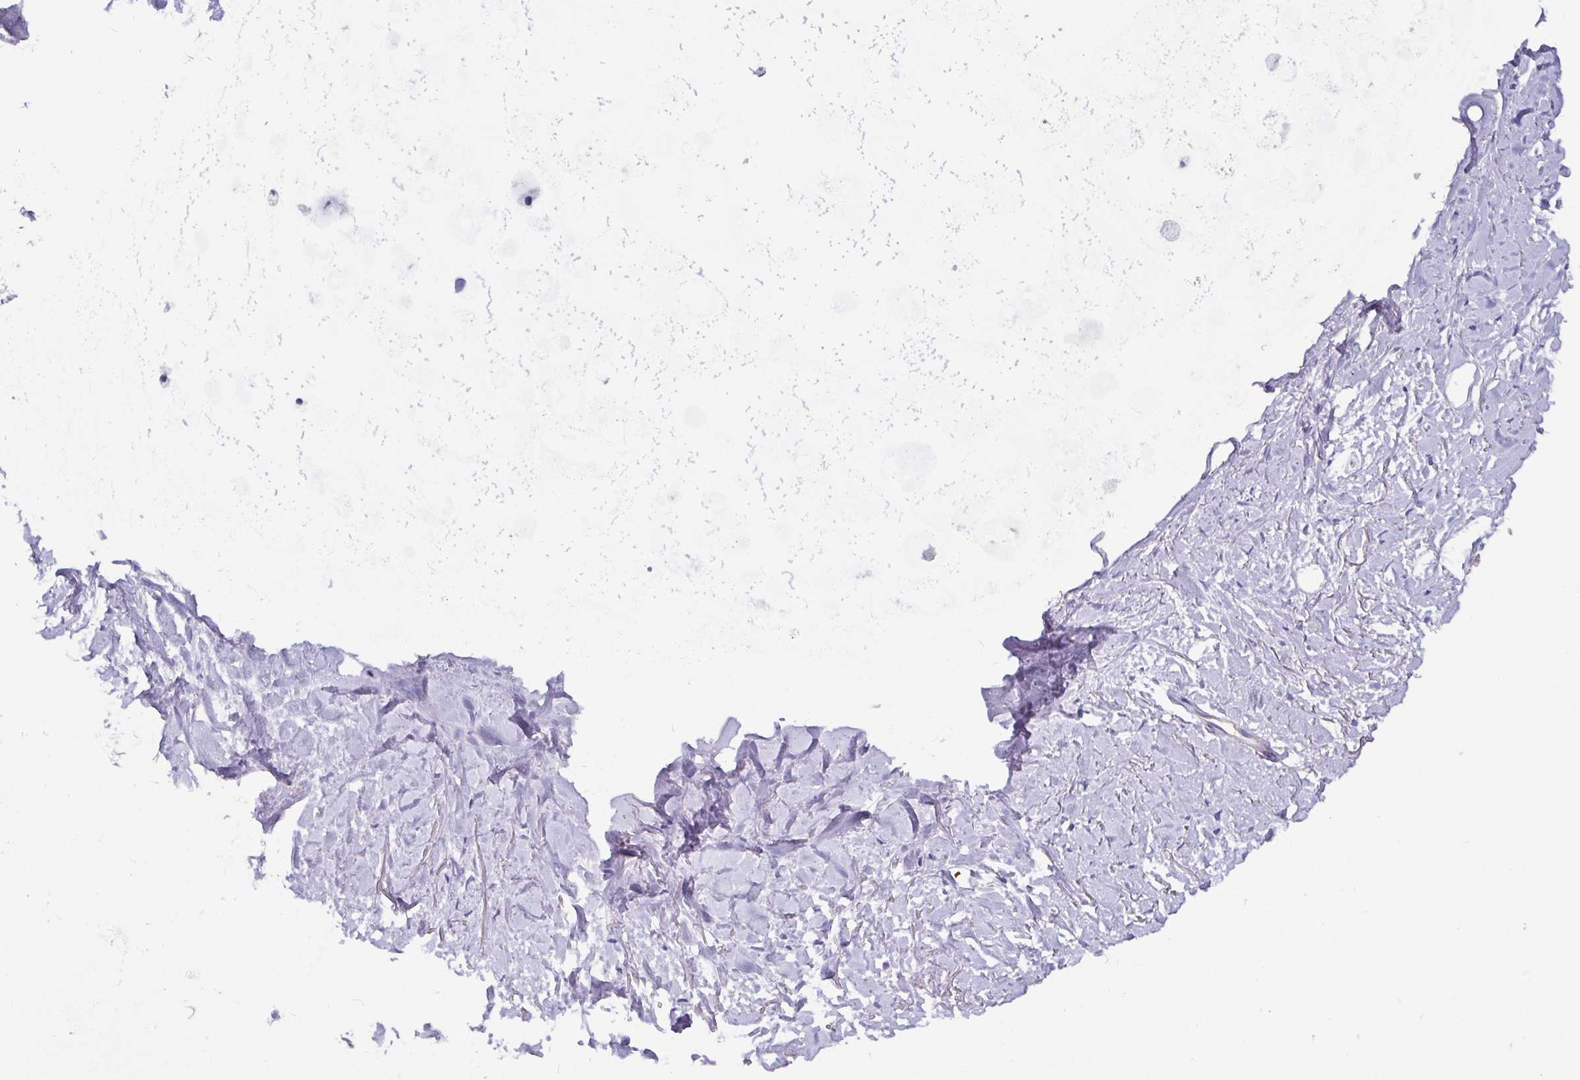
{"staining": {"intensity": "negative", "quantity": "none", "location": "none"}, "tissue": "adipose tissue", "cell_type": "Adipocytes", "image_type": "normal", "snomed": [{"axis": "morphology", "description": "Normal tissue, NOS"}, {"axis": "topography", "description": "Cartilage tissue"}, {"axis": "topography", "description": "Bronchus"}], "caption": "Micrograph shows no significant protein staining in adipocytes of normal adipose tissue.", "gene": "ADAMTS6", "patient": {"sex": "female", "age": 79}}